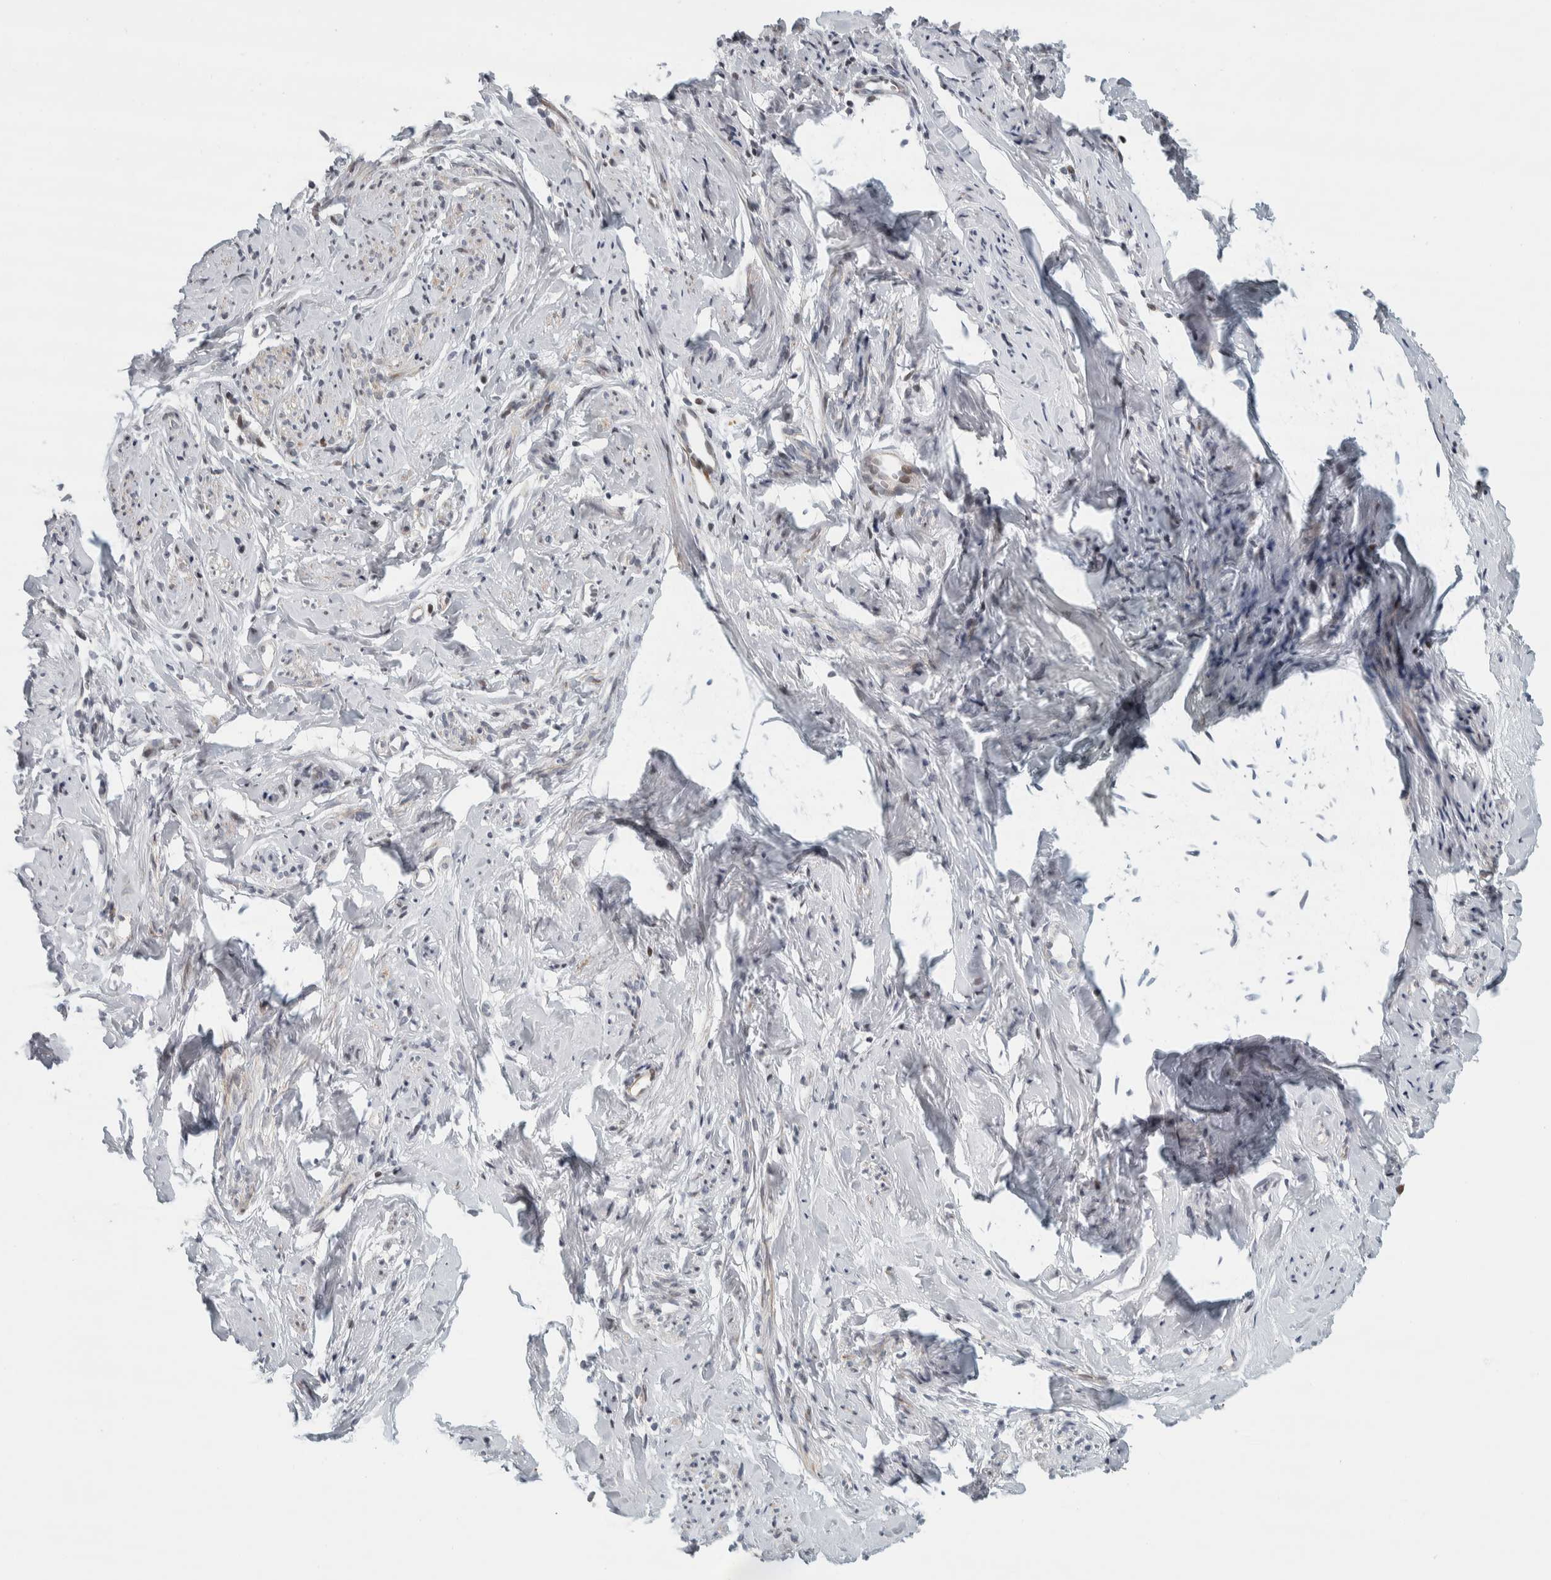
{"staining": {"intensity": "moderate", "quantity": "<25%", "location": "cytoplasmic/membranous"}, "tissue": "cervix", "cell_type": "Squamous epithelial cells", "image_type": "normal", "snomed": [{"axis": "morphology", "description": "Normal tissue, NOS"}, {"axis": "topography", "description": "Cervix"}], "caption": "A photomicrograph showing moderate cytoplasmic/membranous staining in about <25% of squamous epithelial cells in normal cervix, as visualized by brown immunohistochemical staining.", "gene": "AFP", "patient": {"sex": "female", "age": 75}}